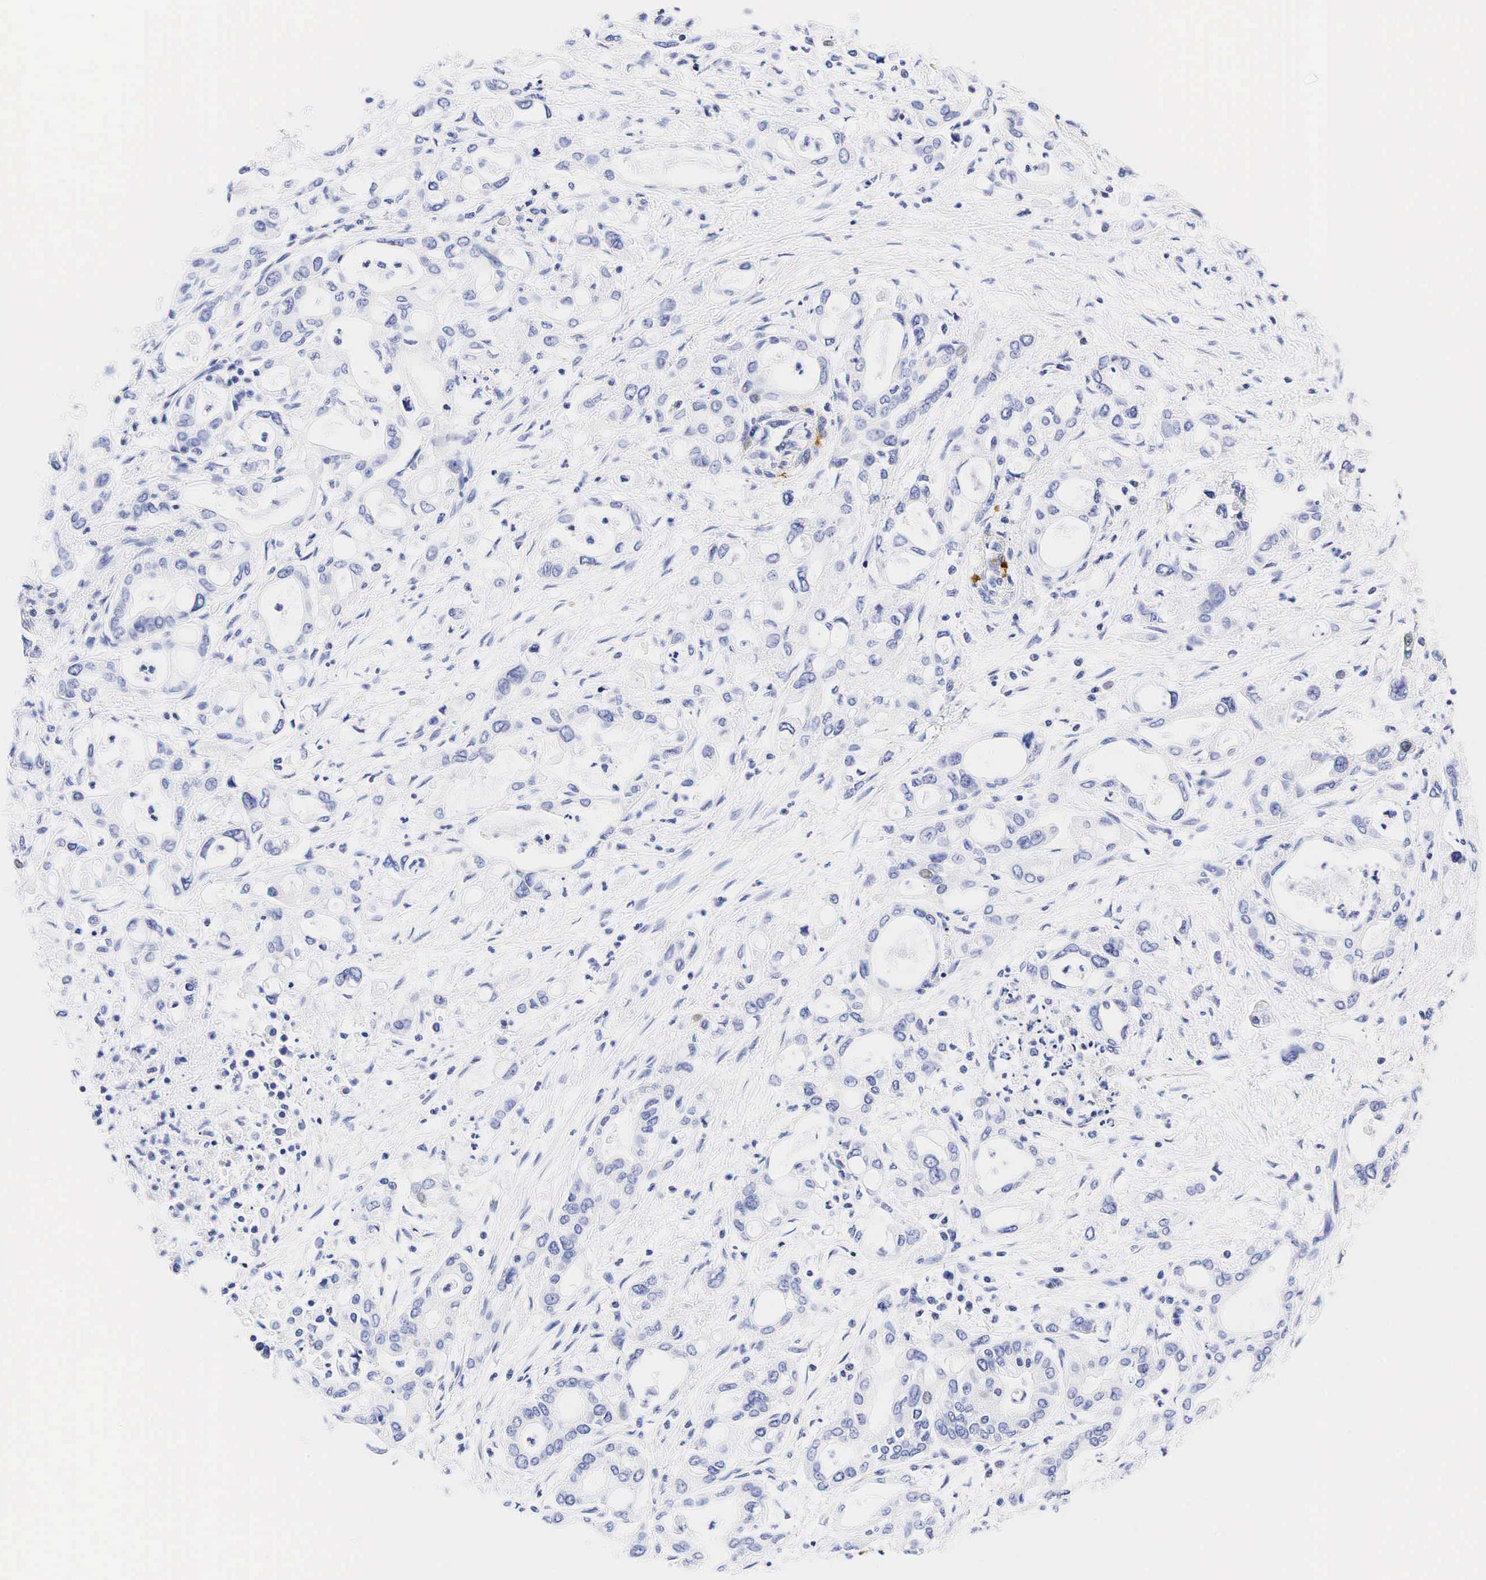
{"staining": {"intensity": "negative", "quantity": "none", "location": "none"}, "tissue": "pancreatic cancer", "cell_type": "Tumor cells", "image_type": "cancer", "snomed": [{"axis": "morphology", "description": "Adenocarcinoma, NOS"}, {"axis": "topography", "description": "Pancreas"}], "caption": "DAB immunohistochemical staining of pancreatic cancer (adenocarcinoma) reveals no significant staining in tumor cells. (Immunohistochemistry, brightfield microscopy, high magnification).", "gene": "CALD1", "patient": {"sex": "female", "age": 57}}